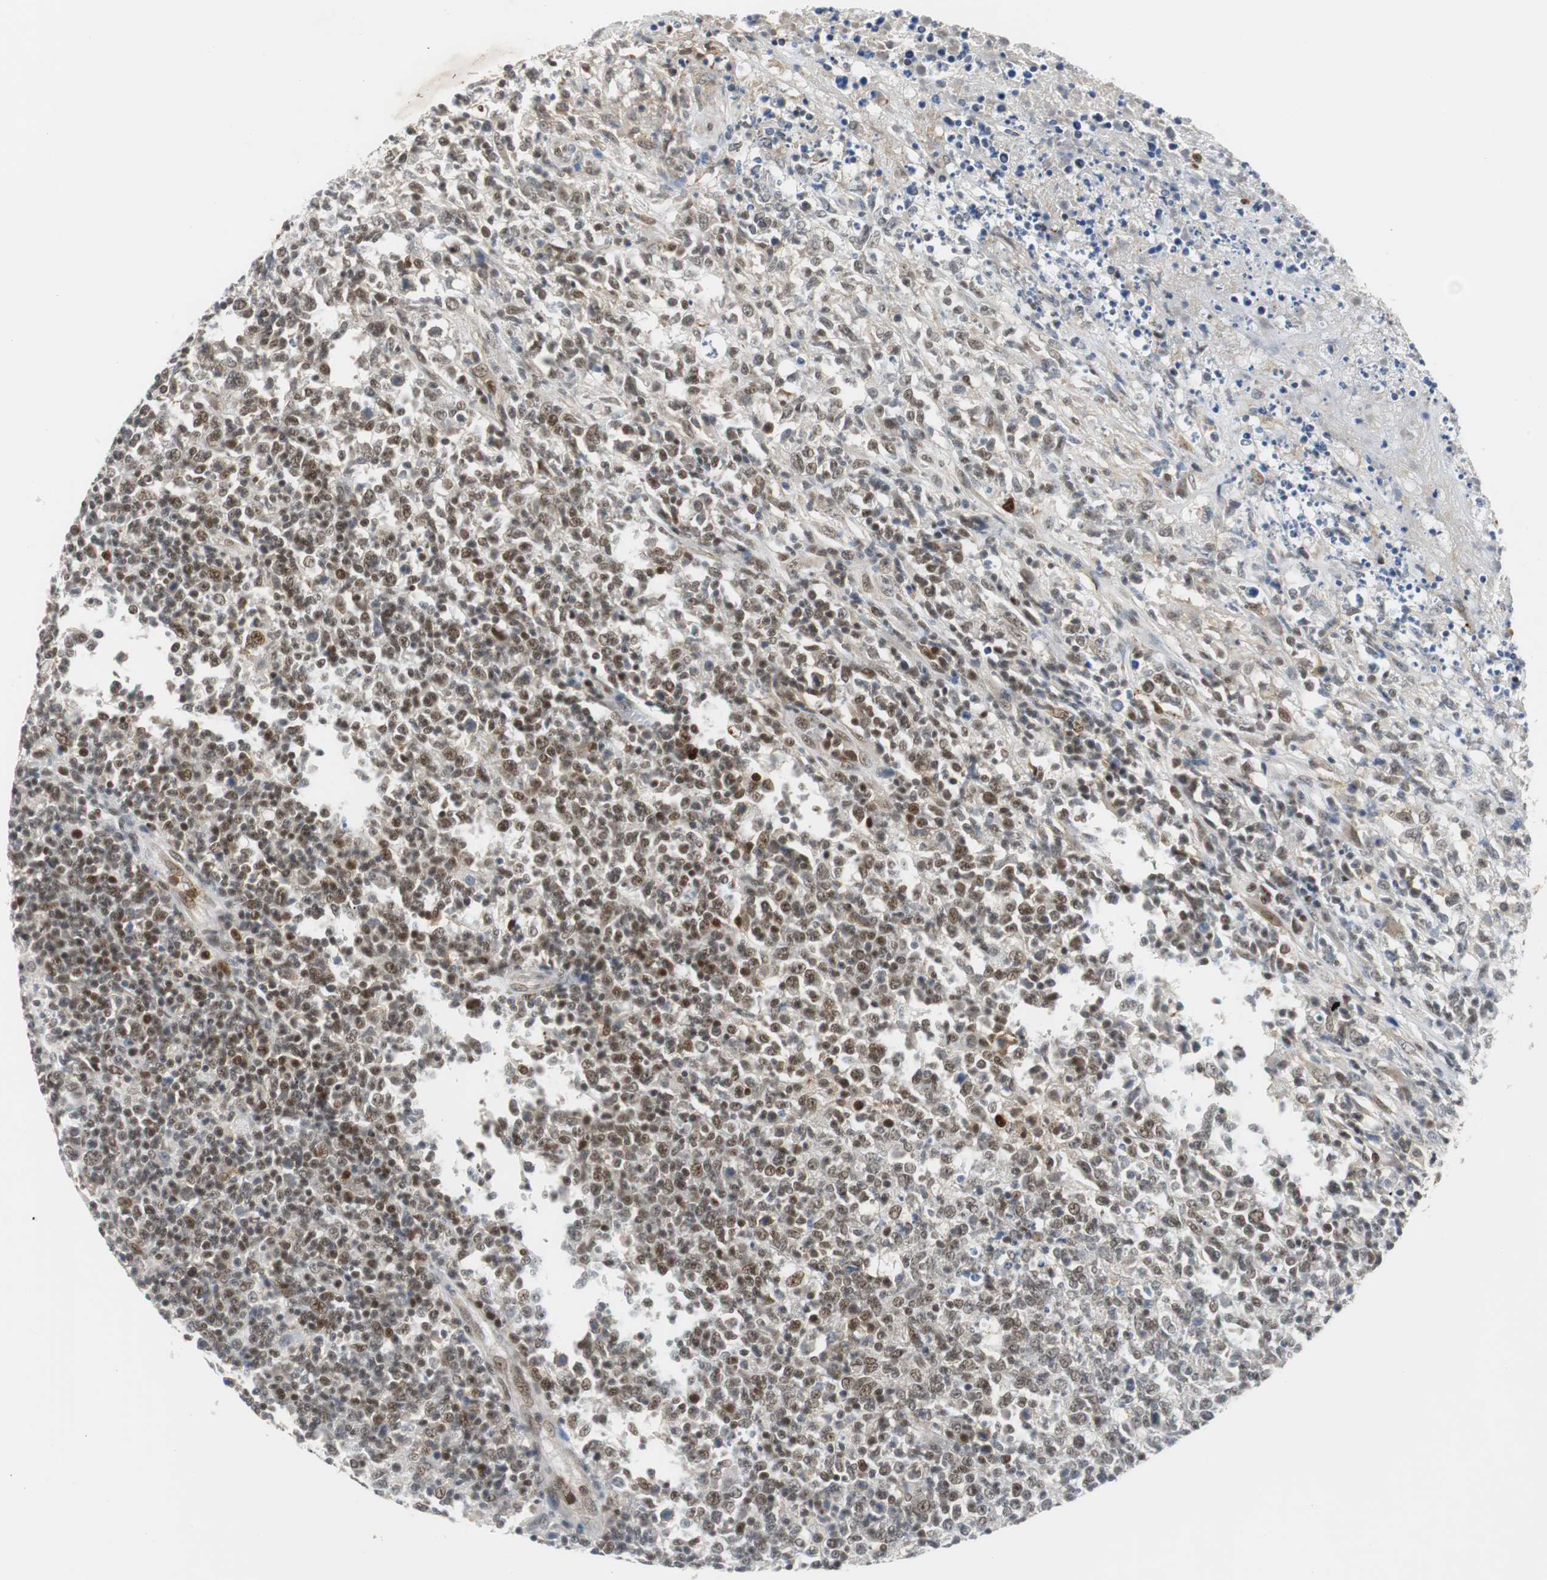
{"staining": {"intensity": "moderate", "quantity": ">75%", "location": "nuclear"}, "tissue": "lymphoma", "cell_type": "Tumor cells", "image_type": "cancer", "snomed": [{"axis": "morphology", "description": "Malignant lymphoma, non-Hodgkin's type, High grade"}, {"axis": "topography", "description": "Lymph node"}], "caption": "Immunohistochemical staining of human high-grade malignant lymphoma, non-Hodgkin's type demonstrates medium levels of moderate nuclear protein positivity in about >75% of tumor cells.", "gene": "SIRT1", "patient": {"sex": "female", "age": 84}}